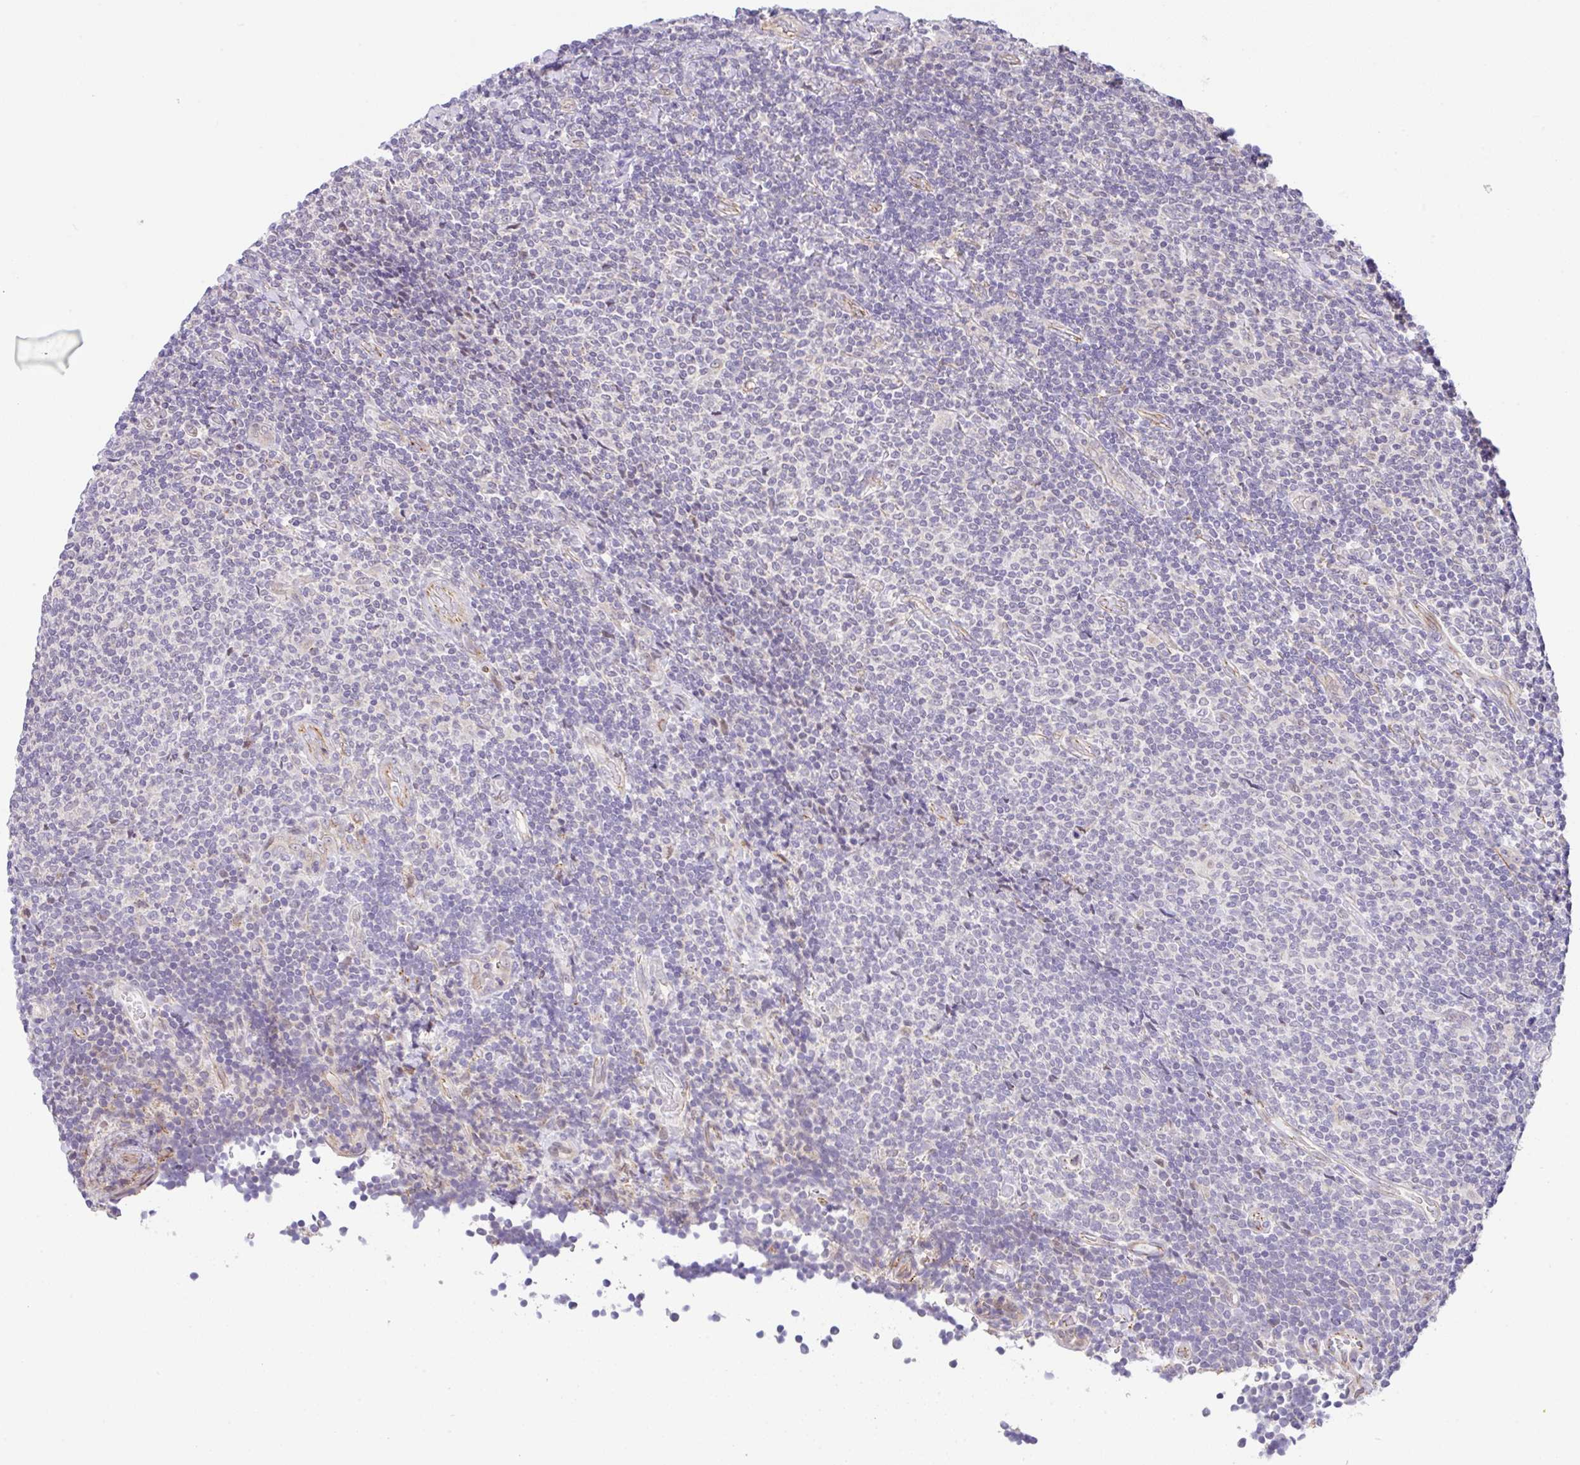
{"staining": {"intensity": "negative", "quantity": "none", "location": "none"}, "tissue": "lymphoma", "cell_type": "Tumor cells", "image_type": "cancer", "snomed": [{"axis": "morphology", "description": "Malignant lymphoma, non-Hodgkin's type, Low grade"}, {"axis": "topography", "description": "Lymph node"}], "caption": "A high-resolution micrograph shows immunohistochemistry staining of malignant lymphoma, non-Hodgkin's type (low-grade), which reveals no significant expression in tumor cells.", "gene": "CGNL1", "patient": {"sex": "male", "age": 52}}